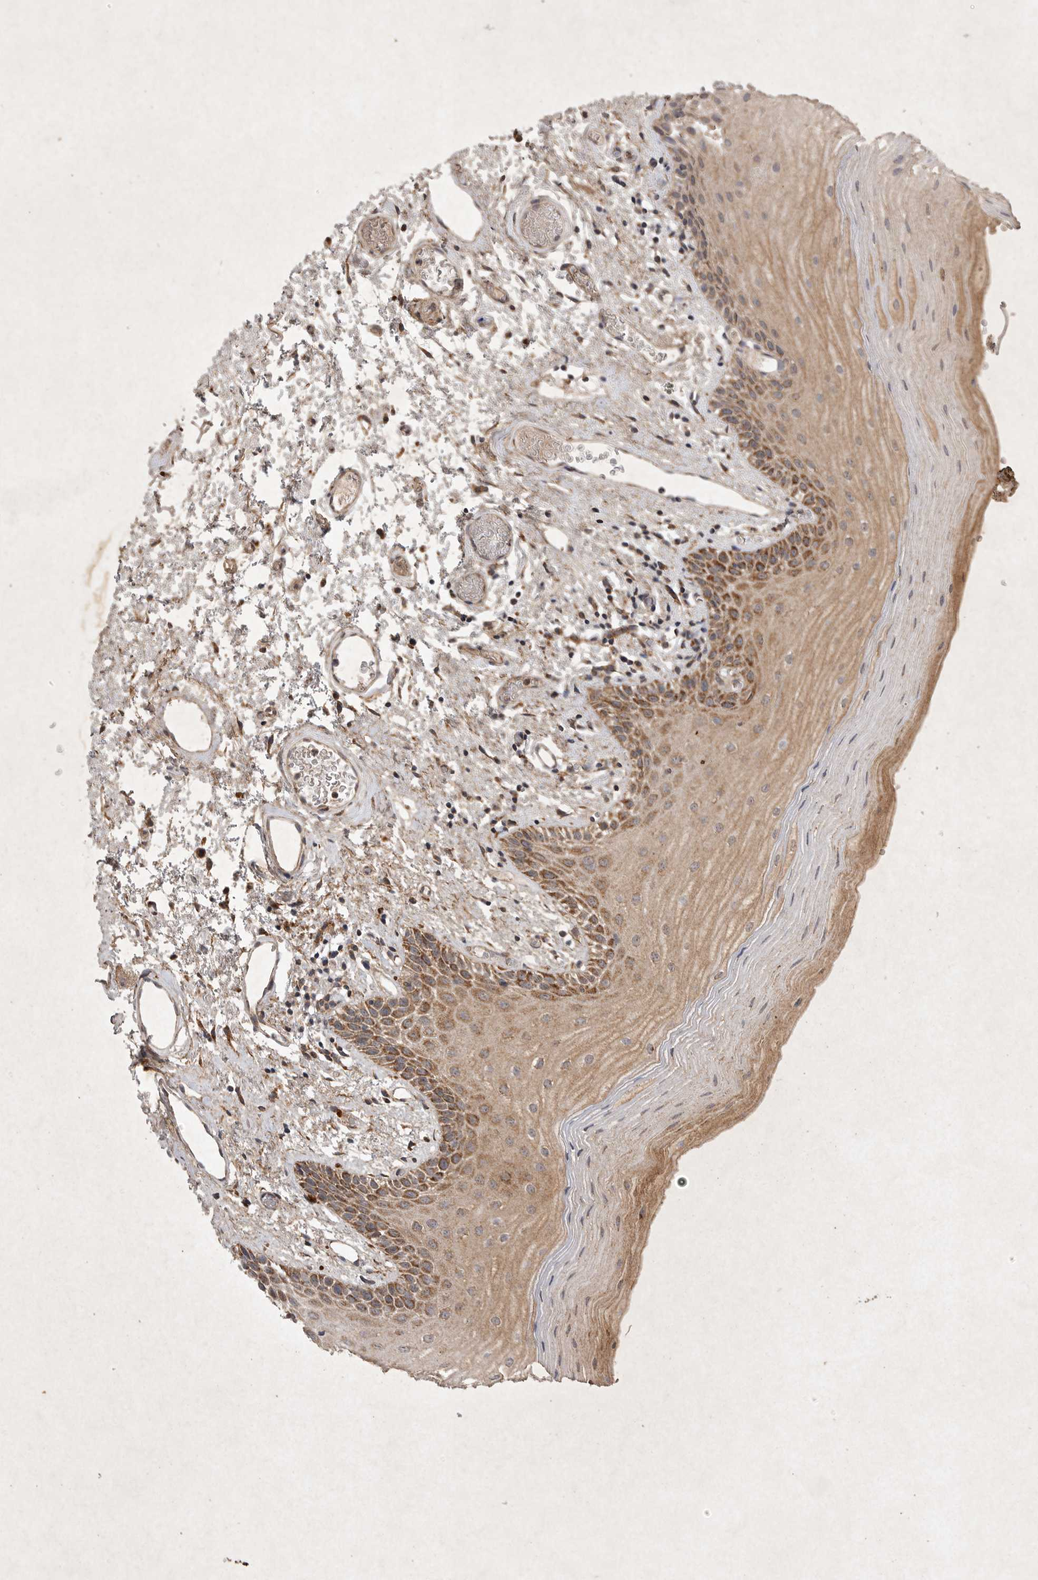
{"staining": {"intensity": "strong", "quantity": ">75%", "location": "cytoplasmic/membranous"}, "tissue": "oral mucosa", "cell_type": "Squamous epithelial cells", "image_type": "normal", "snomed": [{"axis": "morphology", "description": "Normal tissue, NOS"}, {"axis": "topography", "description": "Oral tissue"}], "caption": "Immunohistochemistry of benign human oral mucosa displays high levels of strong cytoplasmic/membranous positivity in approximately >75% of squamous epithelial cells.", "gene": "DDR1", "patient": {"sex": "male", "age": 52}}